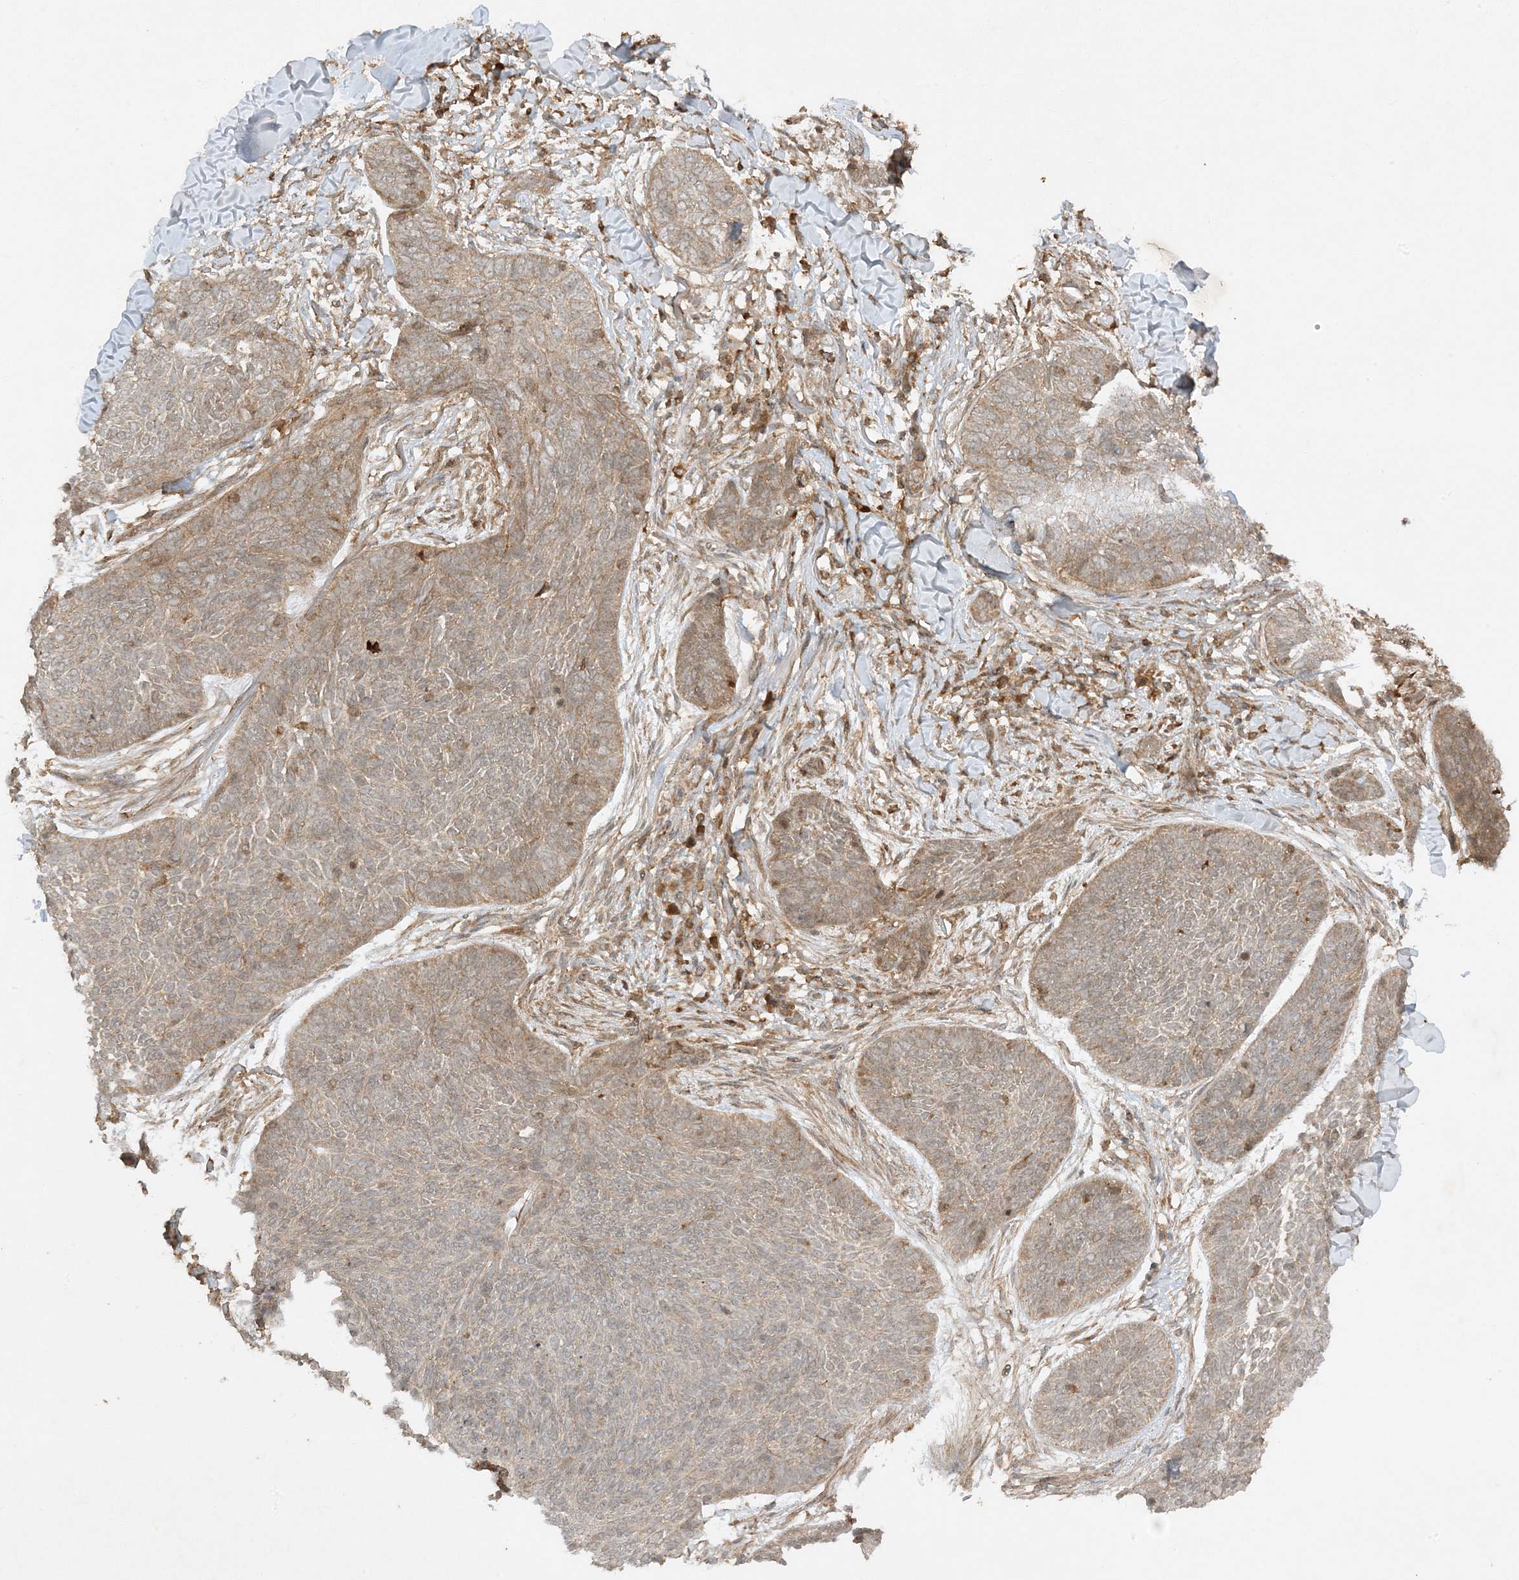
{"staining": {"intensity": "weak", "quantity": "25%-75%", "location": "cytoplasmic/membranous"}, "tissue": "skin cancer", "cell_type": "Tumor cells", "image_type": "cancer", "snomed": [{"axis": "morphology", "description": "Basal cell carcinoma"}, {"axis": "topography", "description": "Skin"}], "caption": "Immunohistochemistry image of neoplastic tissue: human basal cell carcinoma (skin) stained using IHC exhibits low levels of weak protein expression localized specifically in the cytoplasmic/membranous of tumor cells, appearing as a cytoplasmic/membranous brown color.", "gene": "XRN1", "patient": {"sex": "male", "age": 85}}